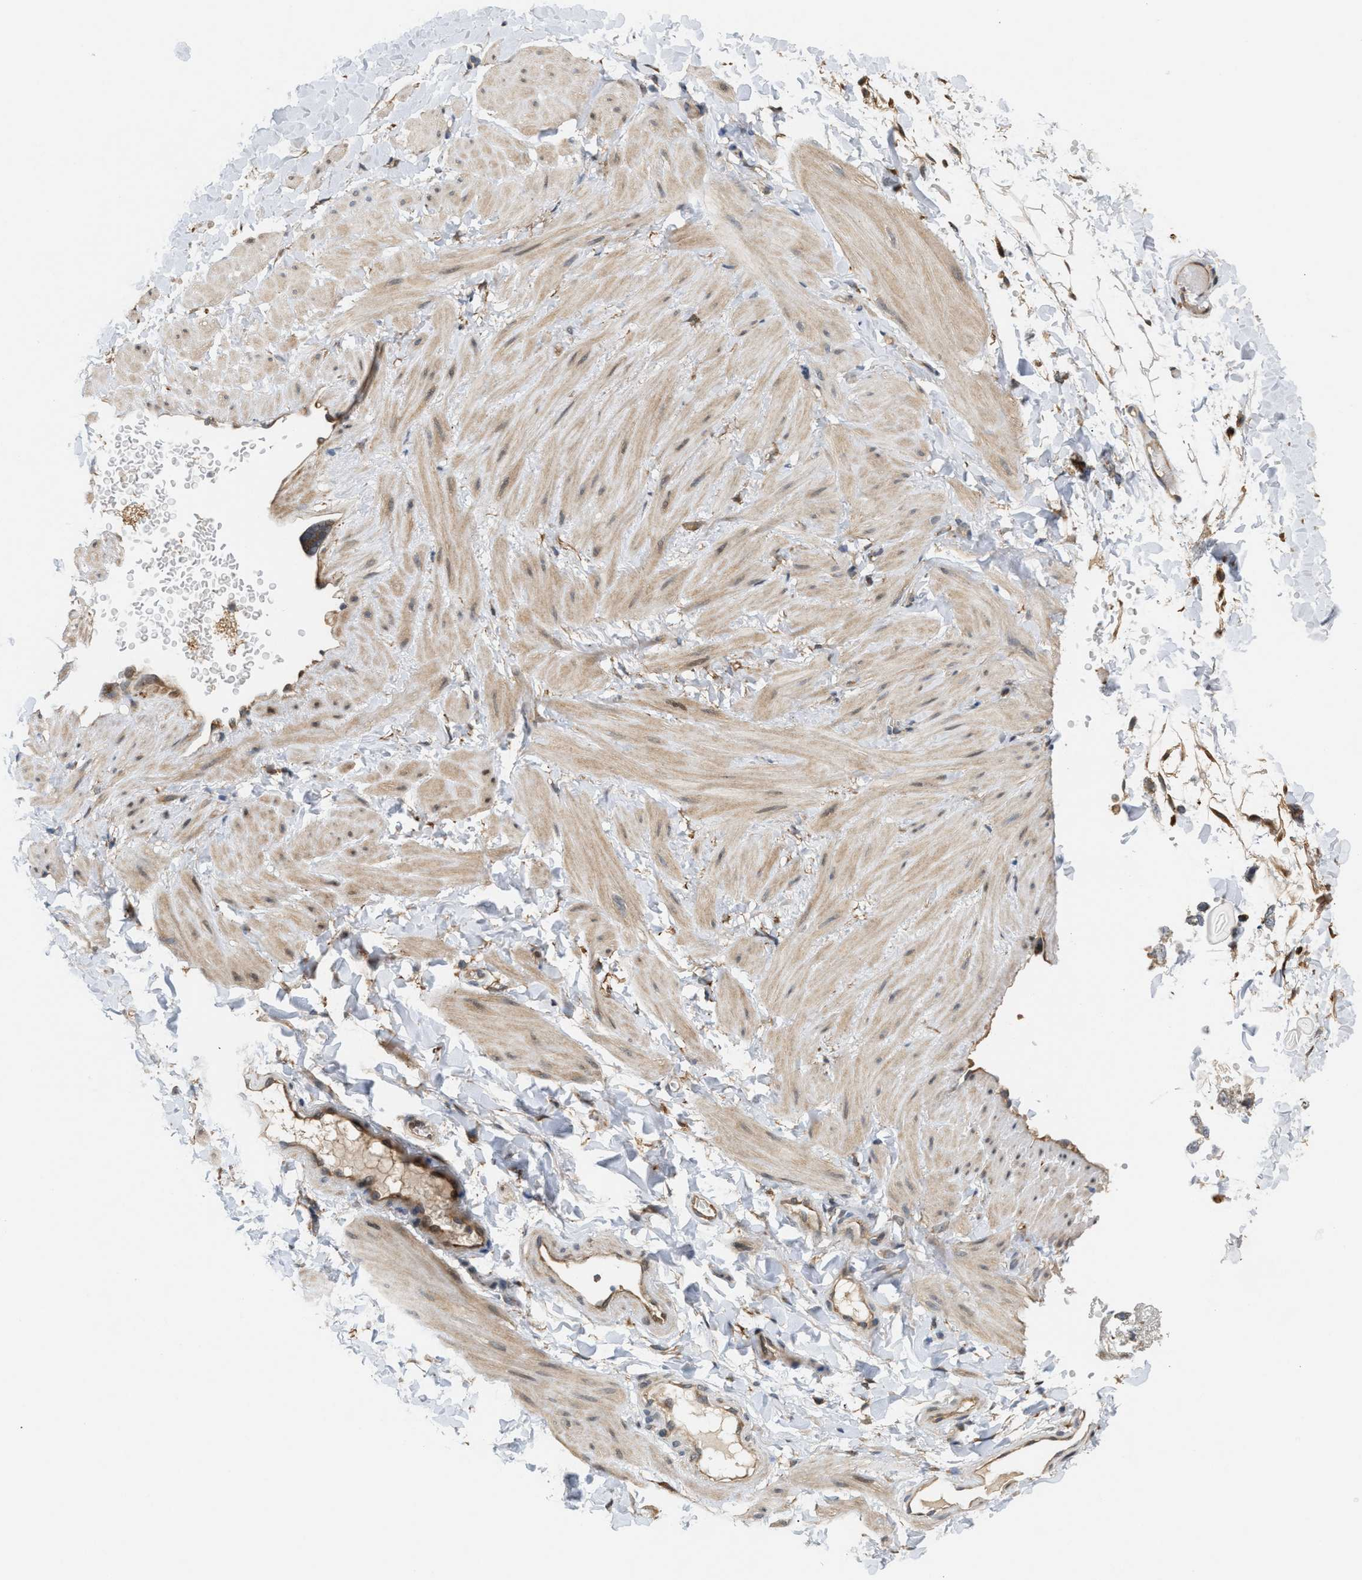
{"staining": {"intensity": "weak", "quantity": ">75%", "location": "cytoplasmic/membranous"}, "tissue": "adipose tissue", "cell_type": "Adipocytes", "image_type": "normal", "snomed": [{"axis": "morphology", "description": "Normal tissue, NOS"}, {"axis": "topography", "description": "Adipose tissue"}, {"axis": "topography", "description": "Vascular tissue"}, {"axis": "topography", "description": "Peripheral nerve tissue"}], "caption": "IHC photomicrograph of unremarkable adipose tissue stained for a protein (brown), which exhibits low levels of weak cytoplasmic/membranous staining in approximately >75% of adipocytes.", "gene": "MFSD6", "patient": {"sex": "male", "age": 25}}